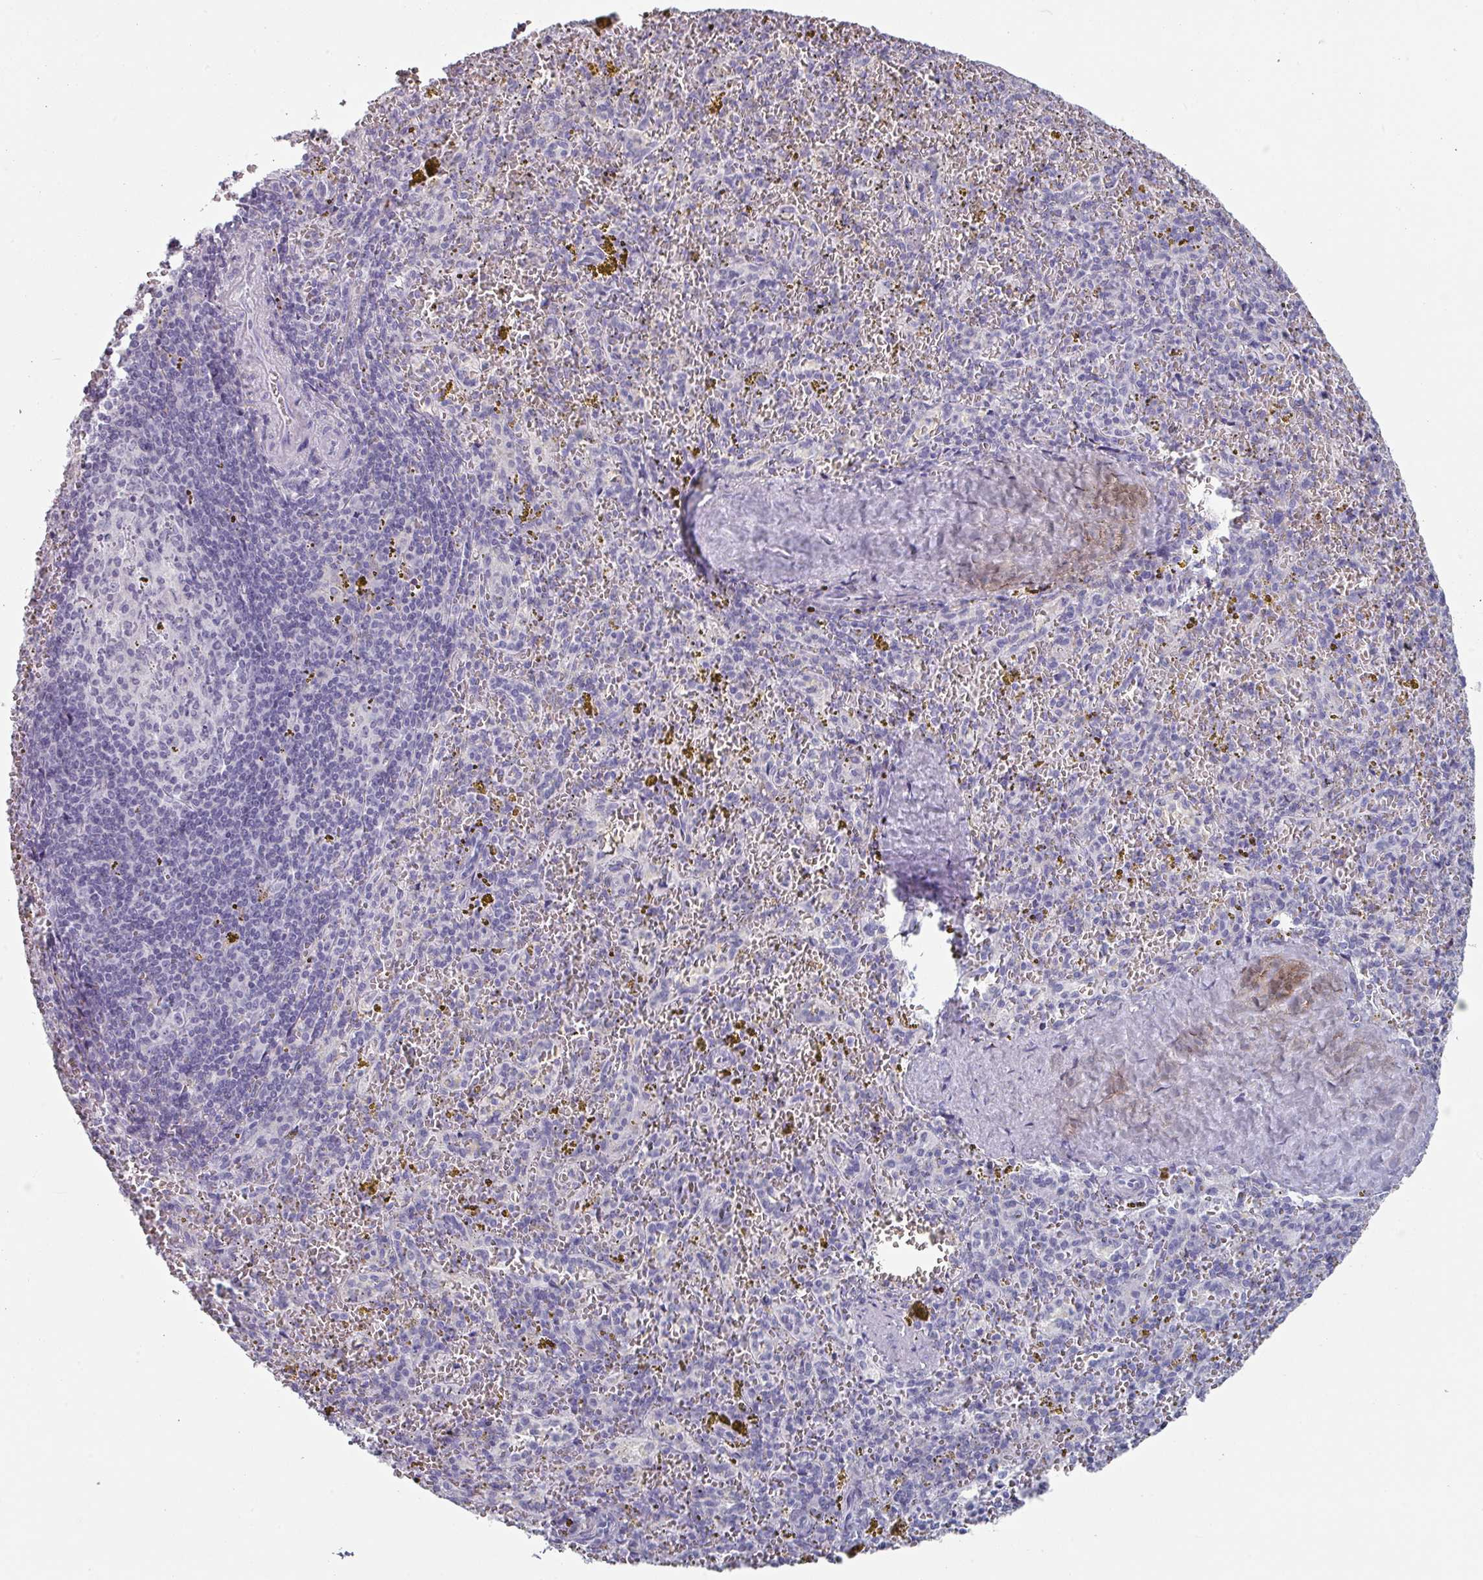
{"staining": {"intensity": "negative", "quantity": "none", "location": "none"}, "tissue": "spleen", "cell_type": "Cells in red pulp", "image_type": "normal", "snomed": [{"axis": "morphology", "description": "Normal tissue, NOS"}, {"axis": "topography", "description": "Spleen"}], "caption": "DAB (3,3'-diaminobenzidine) immunohistochemical staining of normal spleen reveals no significant expression in cells in red pulp. Brightfield microscopy of IHC stained with DAB (brown) and hematoxylin (blue), captured at high magnification.", "gene": "SLC35G2", "patient": {"sex": "male", "age": 57}}